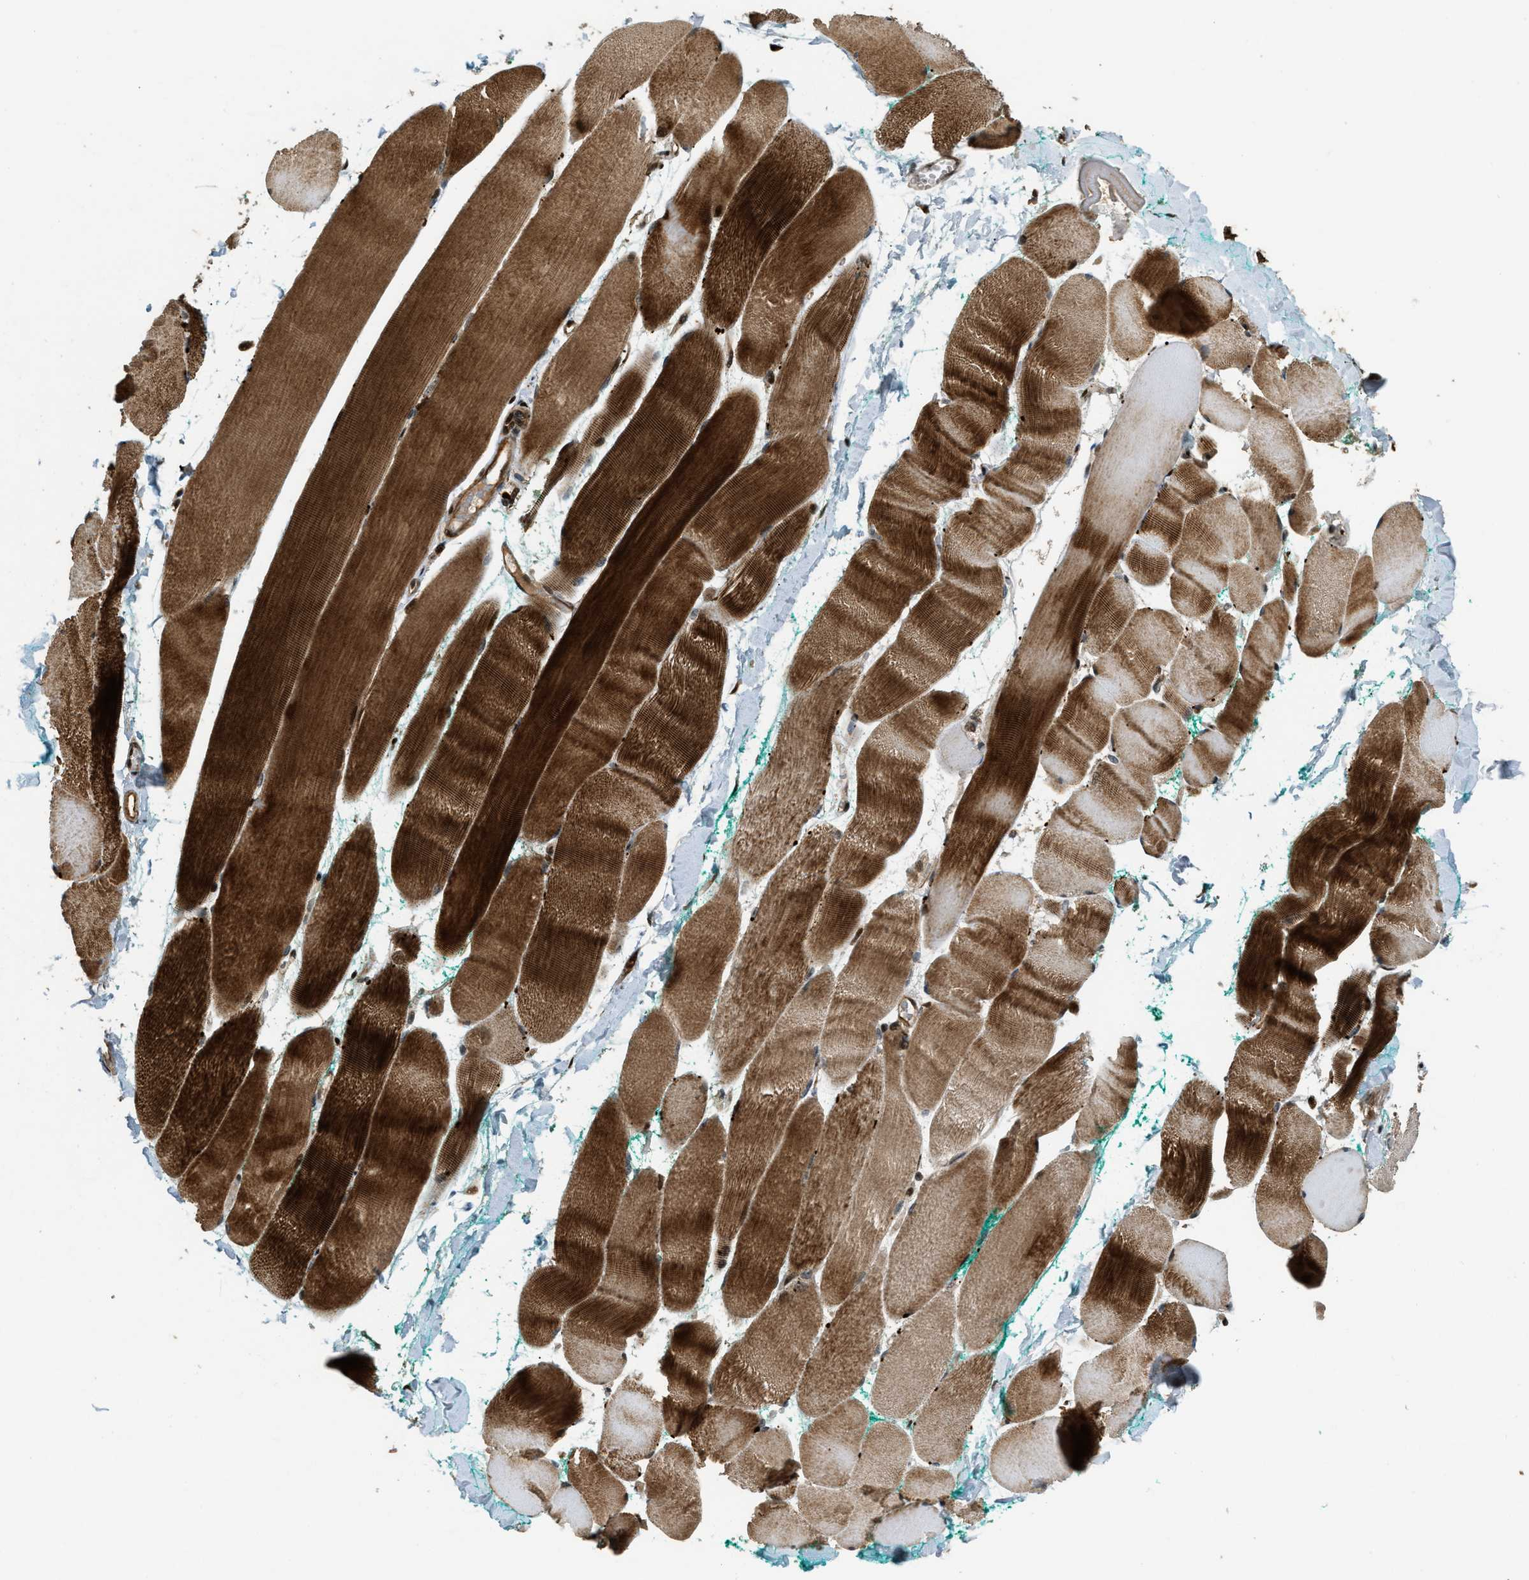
{"staining": {"intensity": "strong", "quantity": "25%-75%", "location": "cytoplasmic/membranous"}, "tissue": "skeletal muscle", "cell_type": "Myocytes", "image_type": "normal", "snomed": [{"axis": "morphology", "description": "Normal tissue, NOS"}, {"axis": "morphology", "description": "Squamous cell carcinoma, NOS"}, {"axis": "topography", "description": "Skeletal muscle"}], "caption": "A high-resolution micrograph shows immunohistochemistry (IHC) staining of unremarkable skeletal muscle, which exhibits strong cytoplasmic/membranous expression in approximately 25%-75% of myocytes.", "gene": "TRAPPC14", "patient": {"sex": "male", "age": 51}}